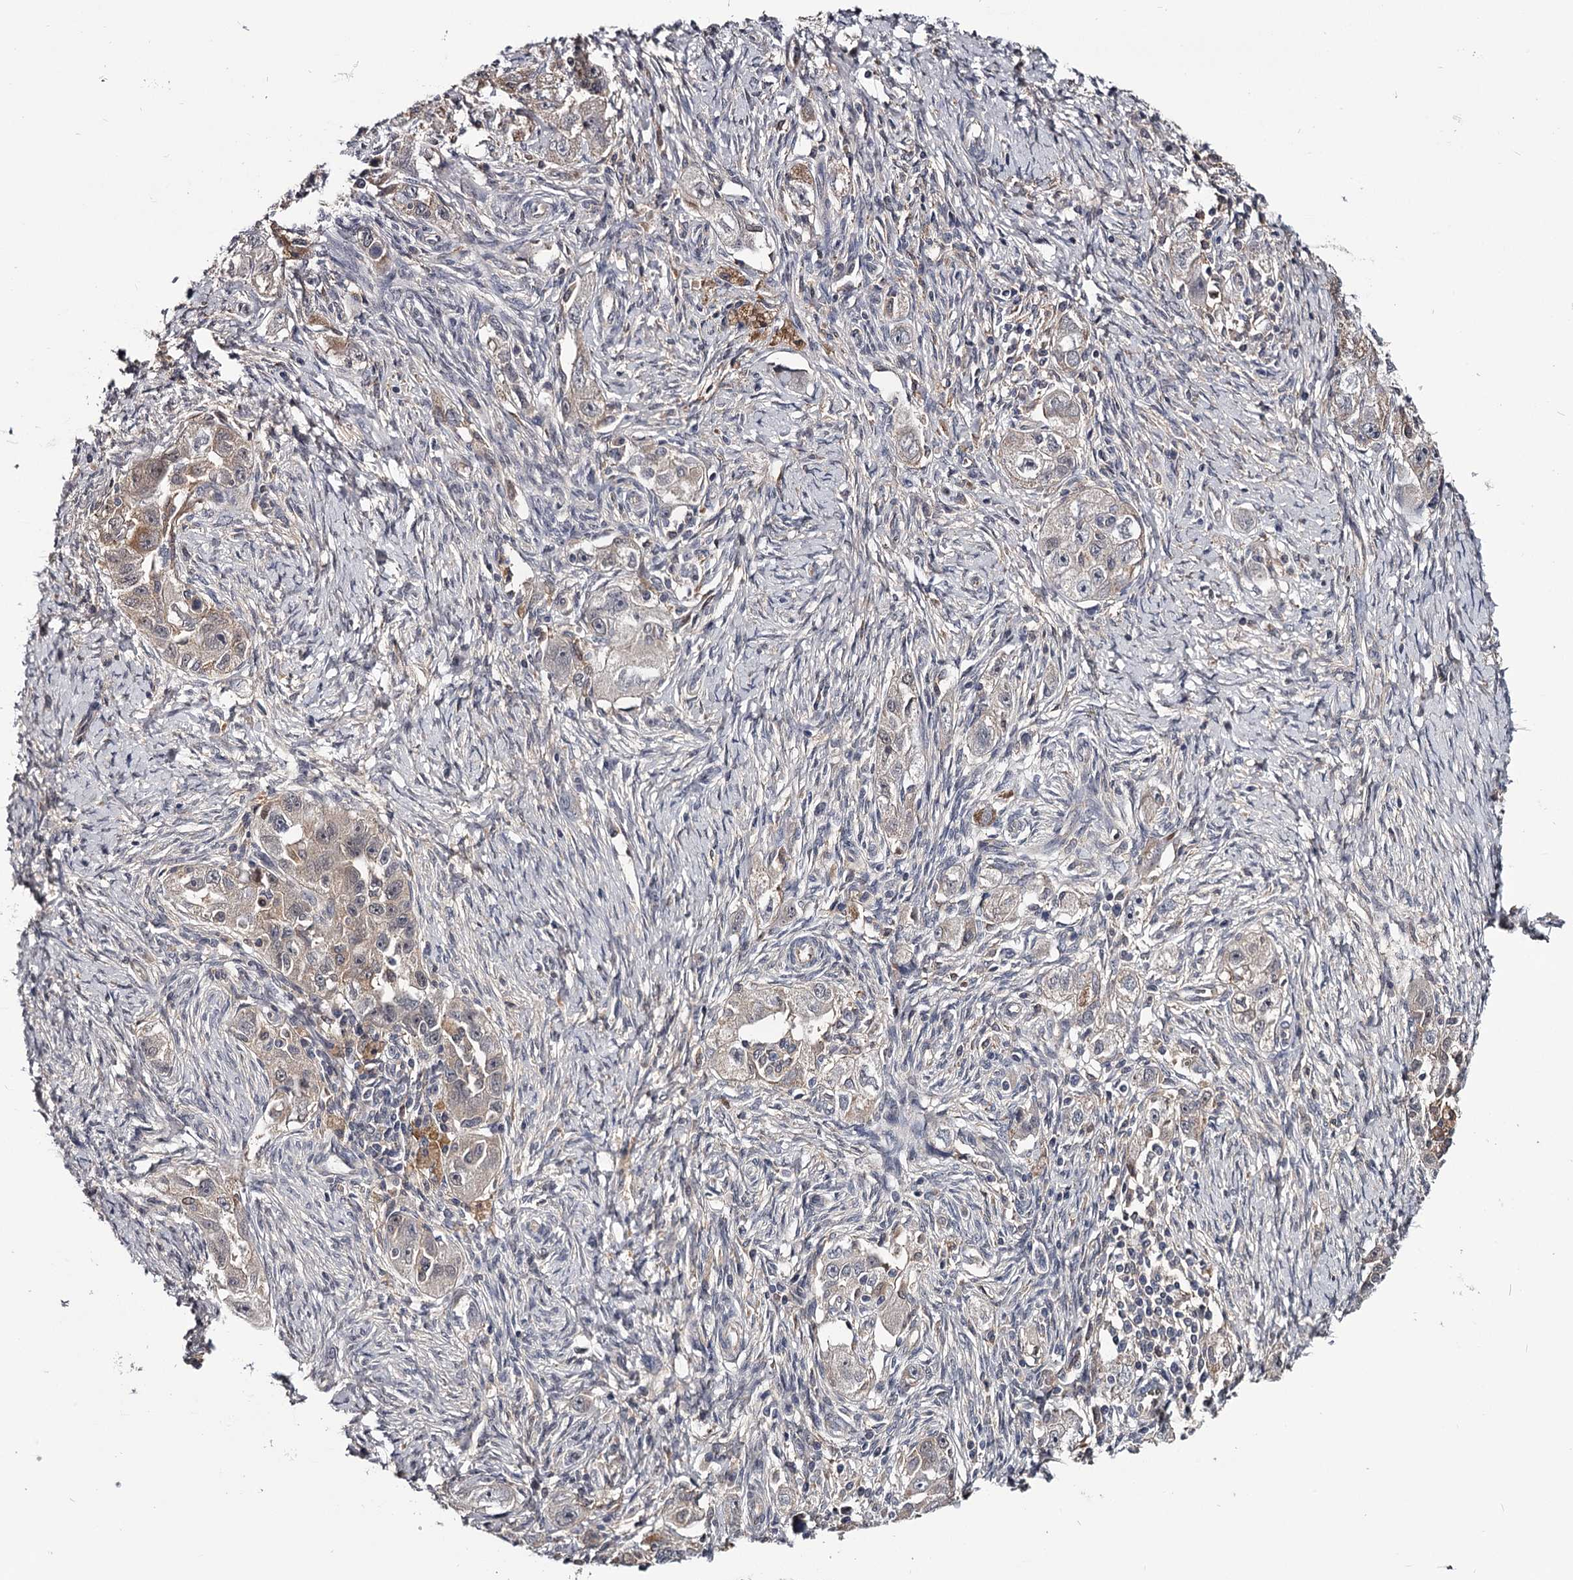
{"staining": {"intensity": "weak", "quantity": "<25%", "location": "cytoplasmic/membranous"}, "tissue": "ovarian cancer", "cell_type": "Tumor cells", "image_type": "cancer", "snomed": [{"axis": "morphology", "description": "Carcinoma, NOS"}, {"axis": "morphology", "description": "Cystadenocarcinoma, serous, NOS"}, {"axis": "topography", "description": "Ovary"}], "caption": "Immunohistochemical staining of human serous cystadenocarcinoma (ovarian) exhibits no significant staining in tumor cells.", "gene": "GSTO1", "patient": {"sex": "female", "age": 69}}